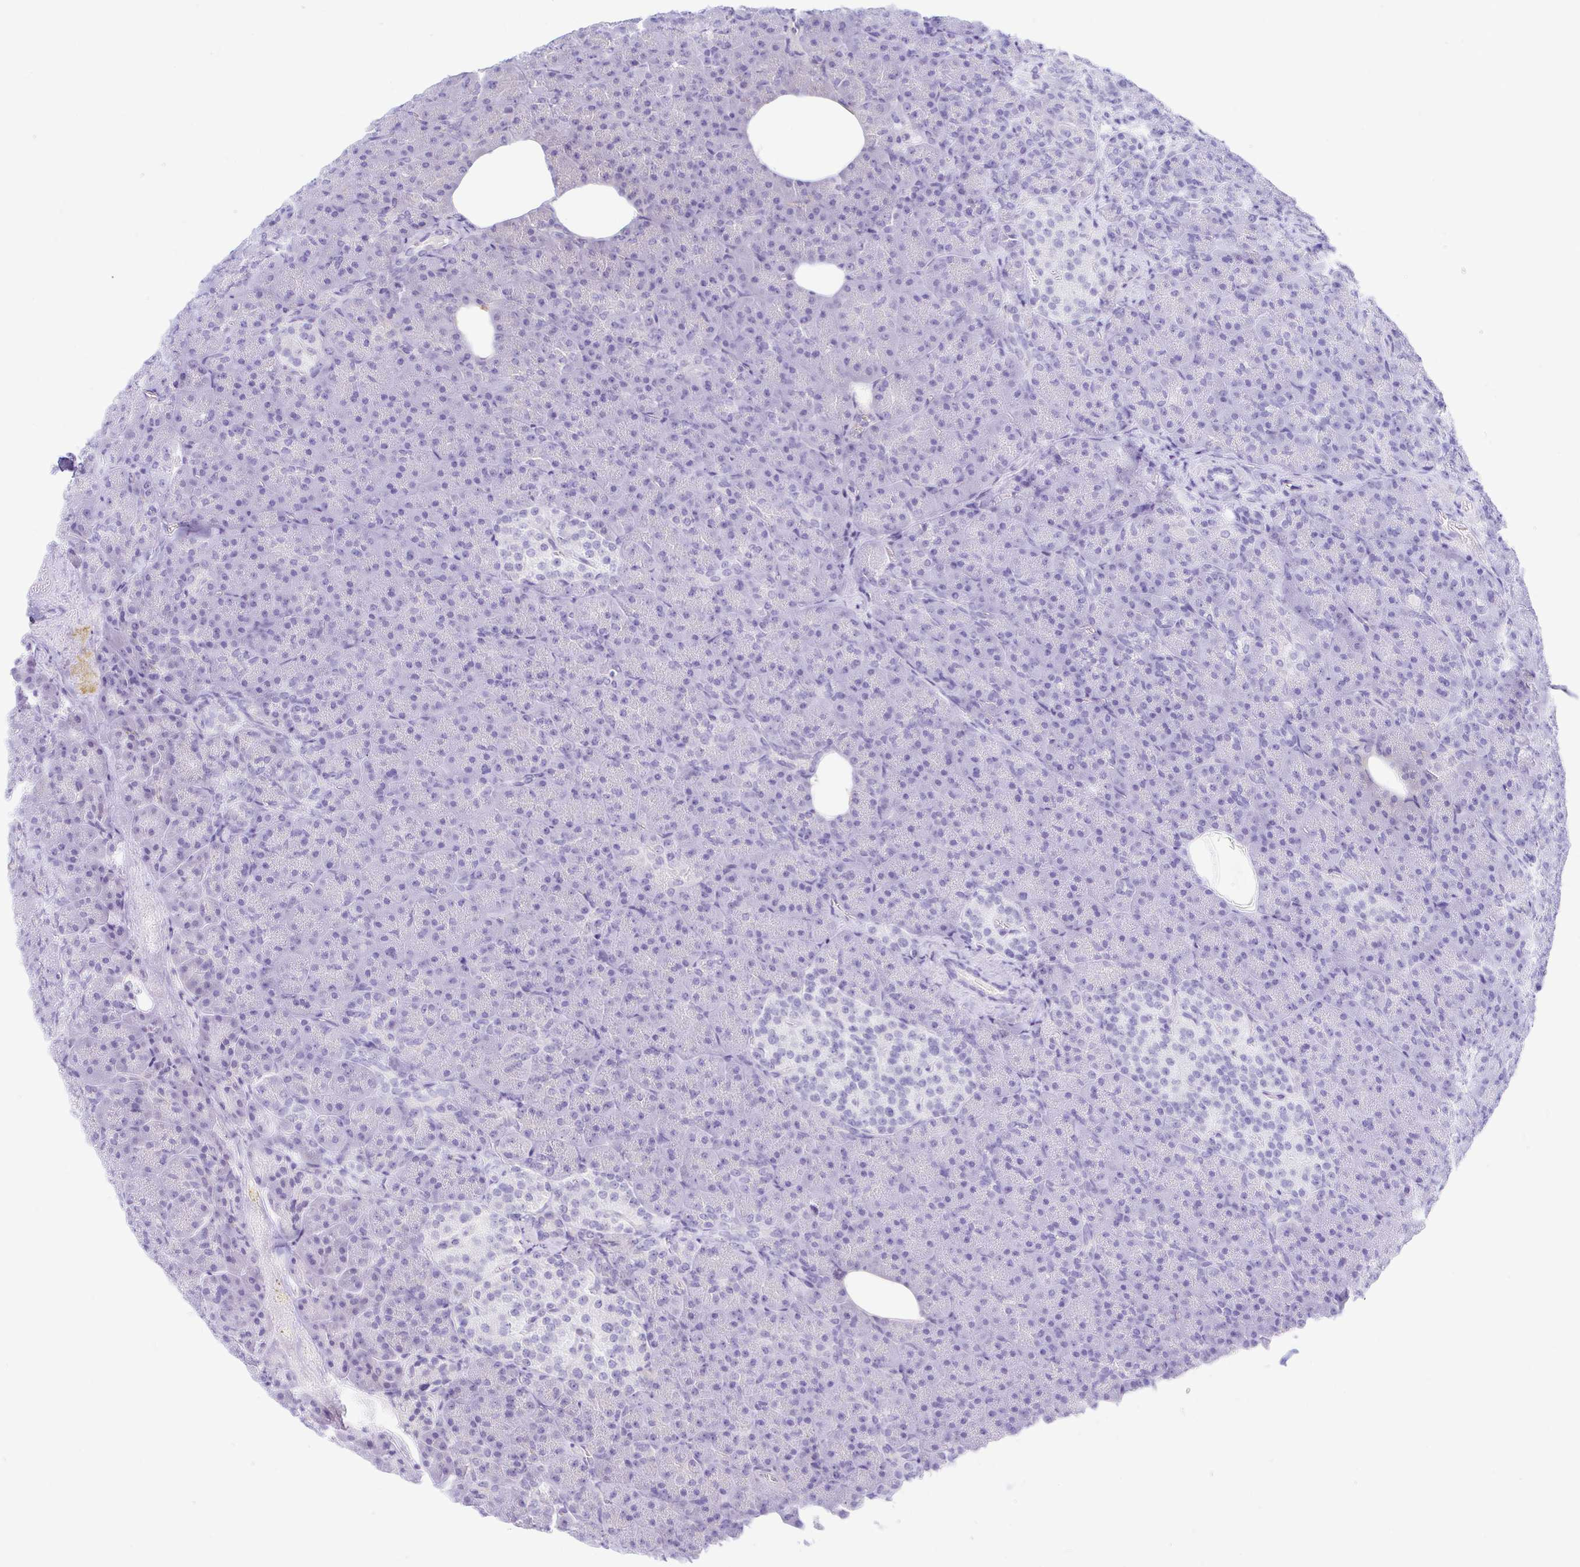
{"staining": {"intensity": "negative", "quantity": "none", "location": "none"}, "tissue": "pancreas", "cell_type": "Exocrine glandular cells", "image_type": "normal", "snomed": [{"axis": "morphology", "description": "Normal tissue, NOS"}, {"axis": "topography", "description": "Pancreas"}], "caption": "This is an immunohistochemistry (IHC) micrograph of benign human pancreas. There is no positivity in exocrine glandular cells.", "gene": "PINLYP", "patient": {"sex": "female", "age": 74}}